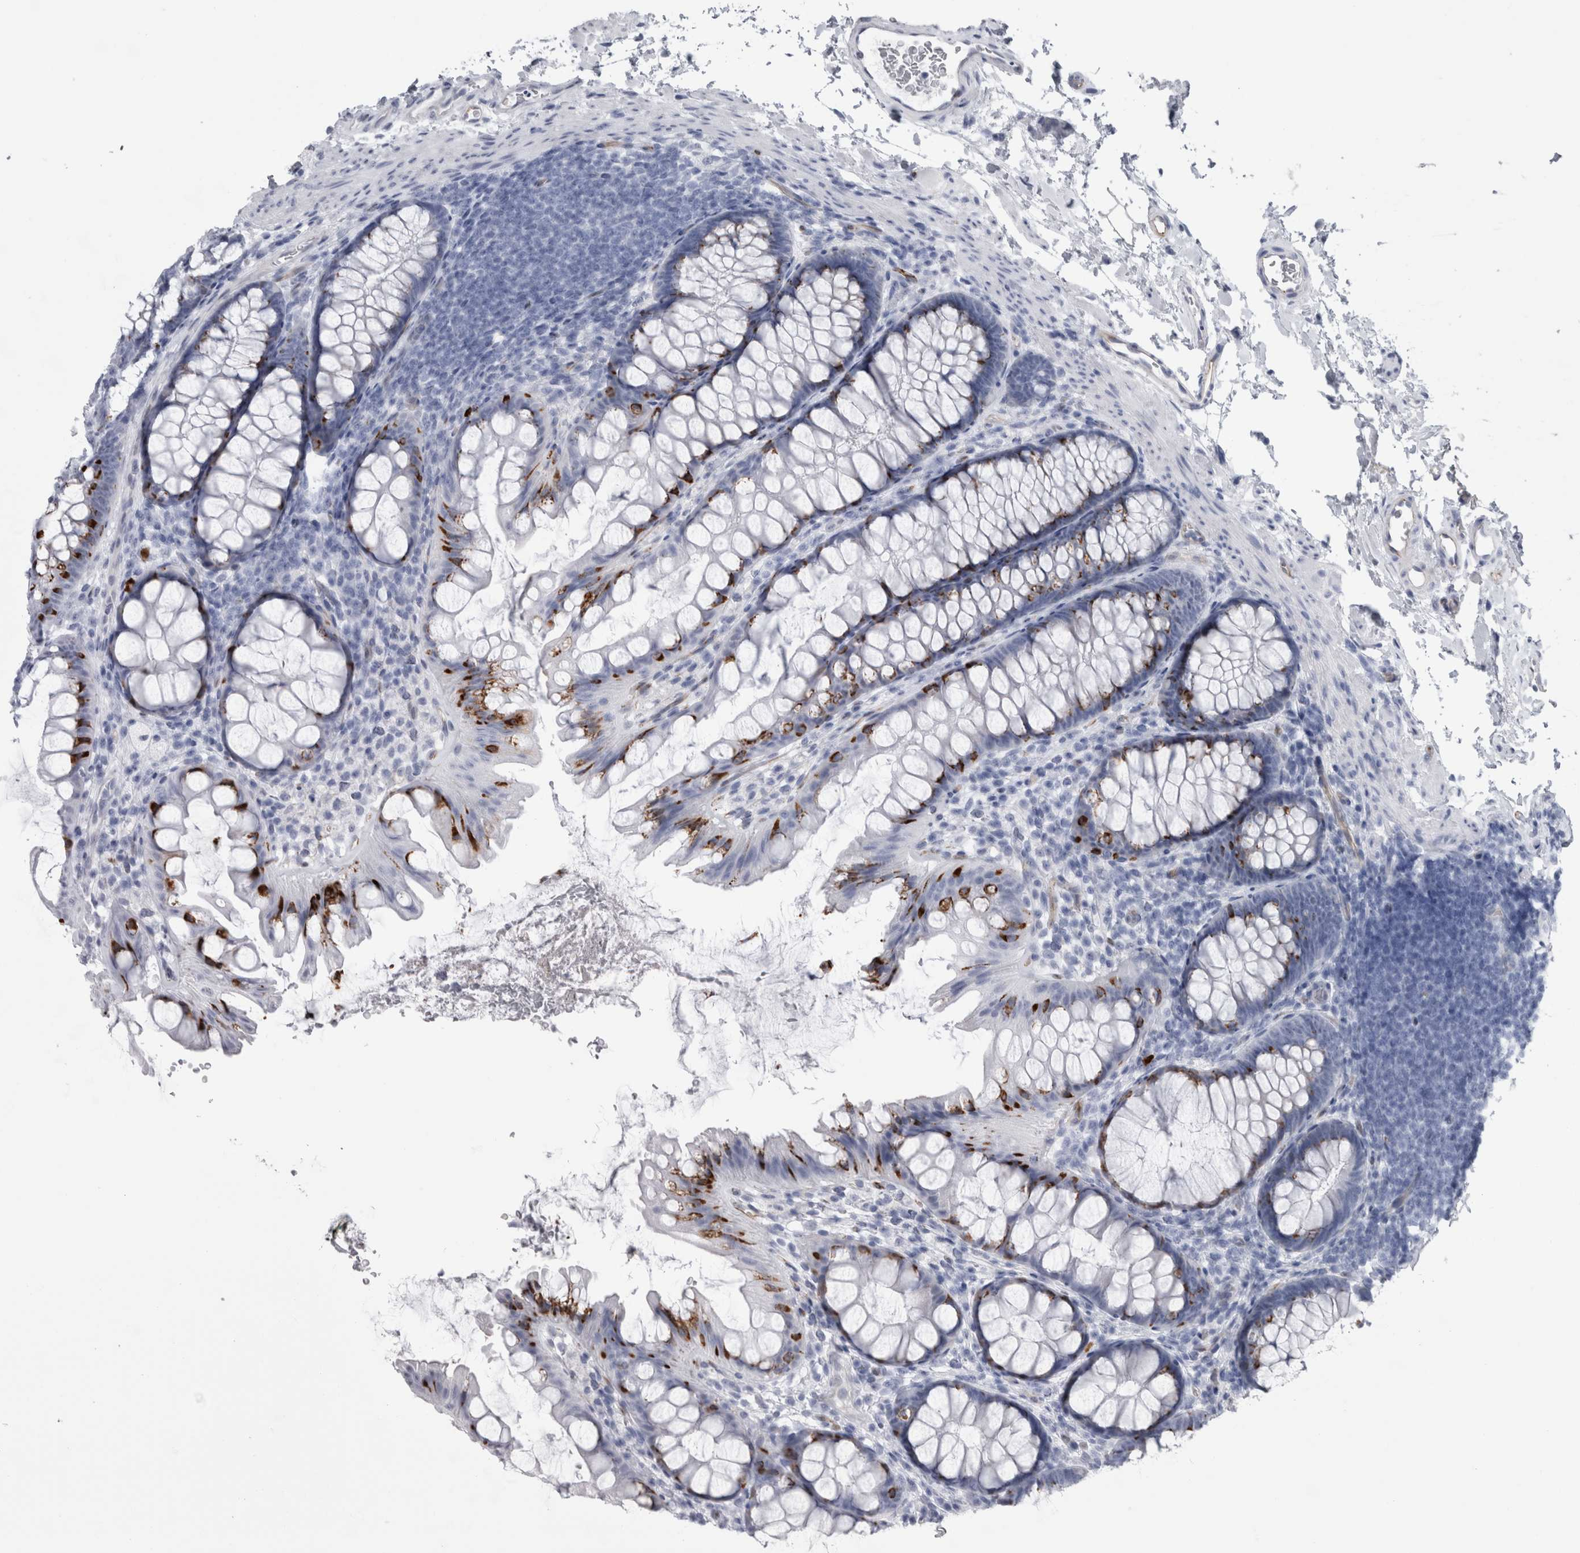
{"staining": {"intensity": "moderate", "quantity": ">75%", "location": "cytoplasmic/membranous"}, "tissue": "colon", "cell_type": "Endothelial cells", "image_type": "normal", "snomed": [{"axis": "morphology", "description": "Normal tissue, NOS"}, {"axis": "topography", "description": "Colon"}], "caption": "IHC micrograph of unremarkable colon stained for a protein (brown), which reveals medium levels of moderate cytoplasmic/membranous positivity in approximately >75% of endothelial cells.", "gene": "VWDE", "patient": {"sex": "female", "age": 62}}